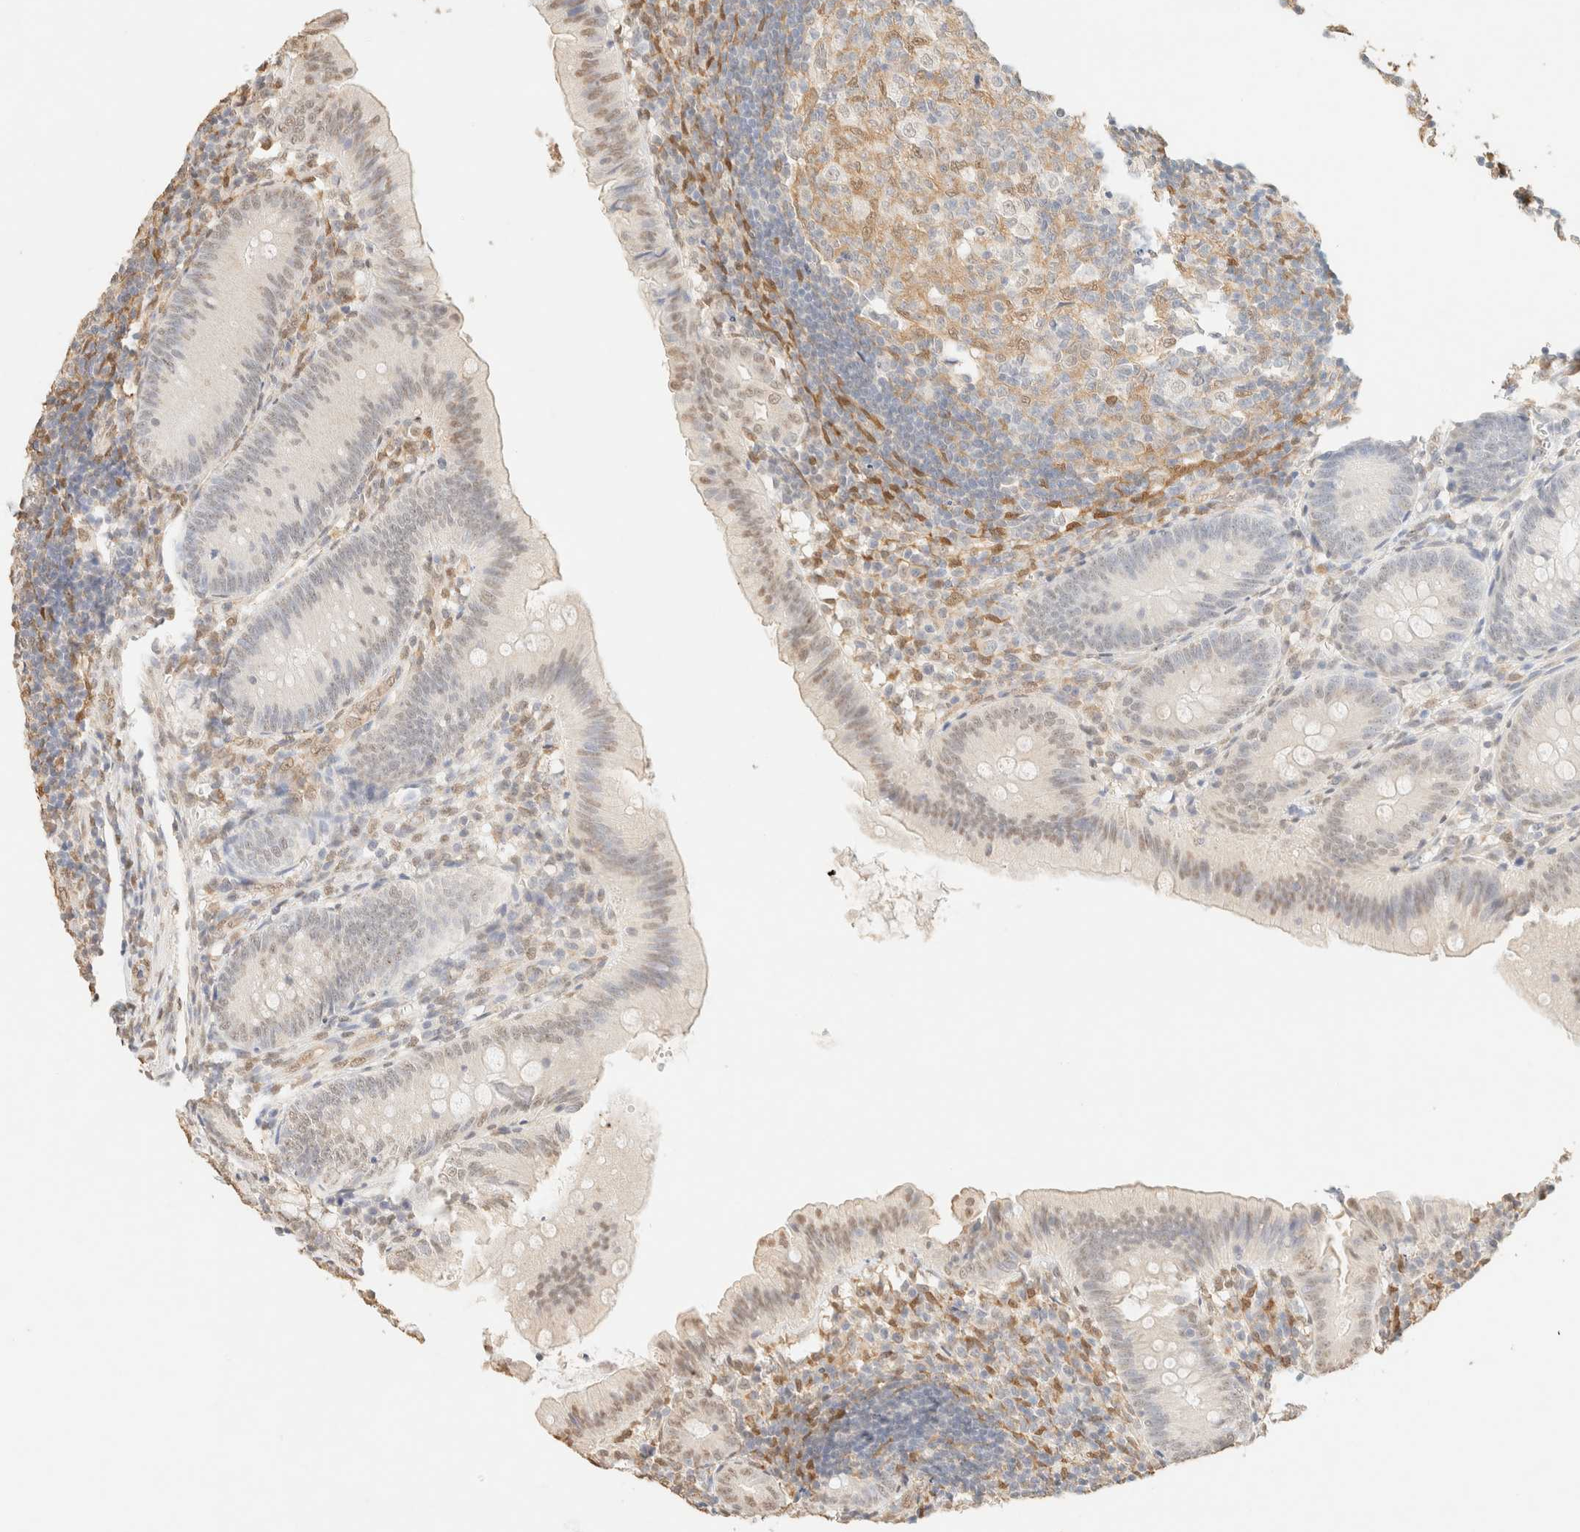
{"staining": {"intensity": "weak", "quantity": "25%-75%", "location": "nuclear"}, "tissue": "appendix", "cell_type": "Glandular cells", "image_type": "normal", "snomed": [{"axis": "morphology", "description": "Normal tissue, NOS"}, {"axis": "topography", "description": "Appendix"}], "caption": "Immunohistochemistry (IHC) photomicrograph of benign appendix: appendix stained using immunohistochemistry displays low levels of weak protein expression localized specifically in the nuclear of glandular cells, appearing as a nuclear brown color.", "gene": "S100A13", "patient": {"sex": "male", "age": 1}}